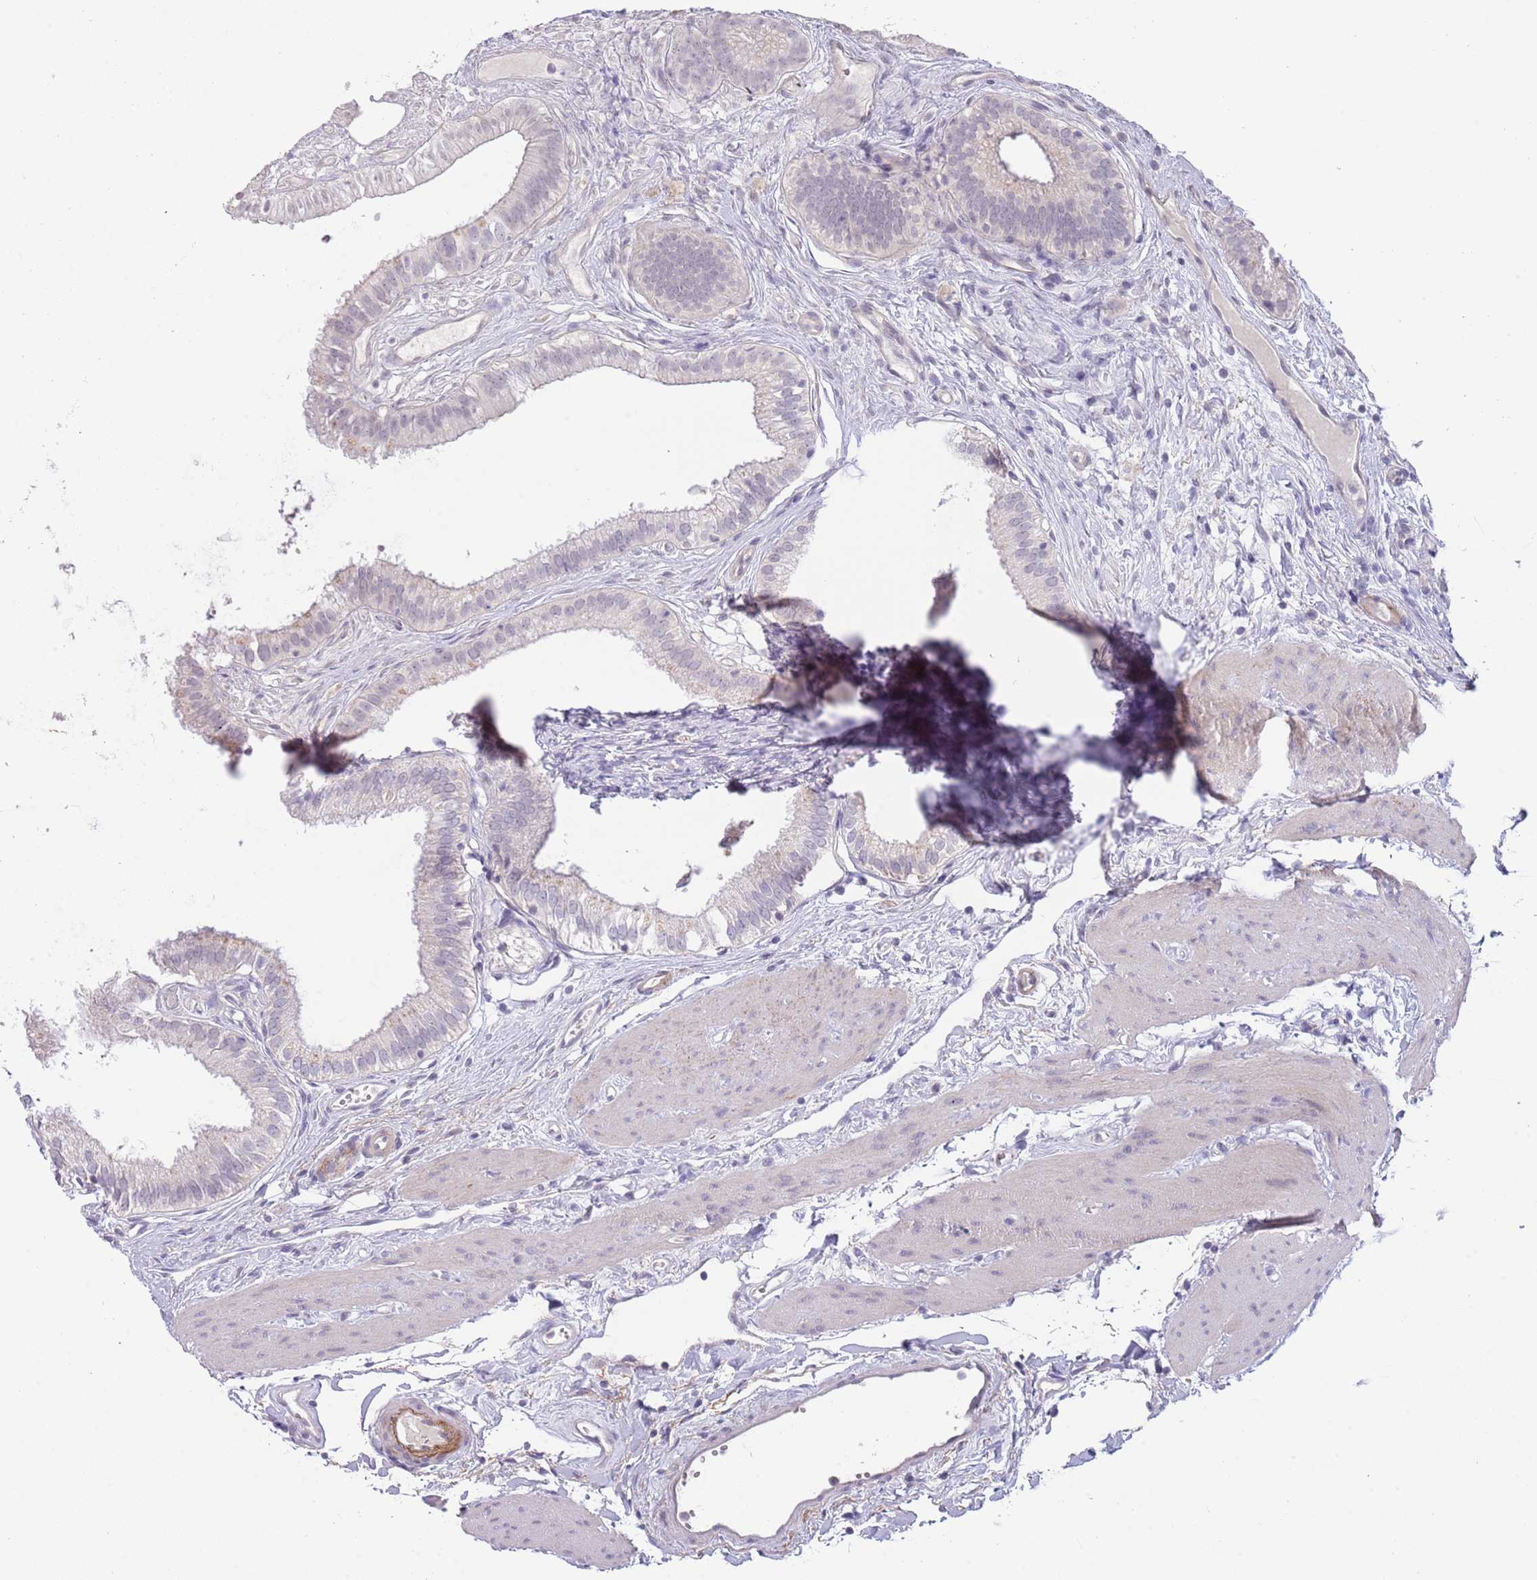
{"staining": {"intensity": "weak", "quantity": "<25%", "location": "cytoplasmic/membranous,nuclear"}, "tissue": "gallbladder", "cell_type": "Glandular cells", "image_type": "normal", "snomed": [{"axis": "morphology", "description": "Normal tissue, NOS"}, {"axis": "topography", "description": "Gallbladder"}], "caption": "This is an immunohistochemistry image of normal human gallbladder. There is no expression in glandular cells.", "gene": "PIMREG", "patient": {"sex": "female", "age": 54}}